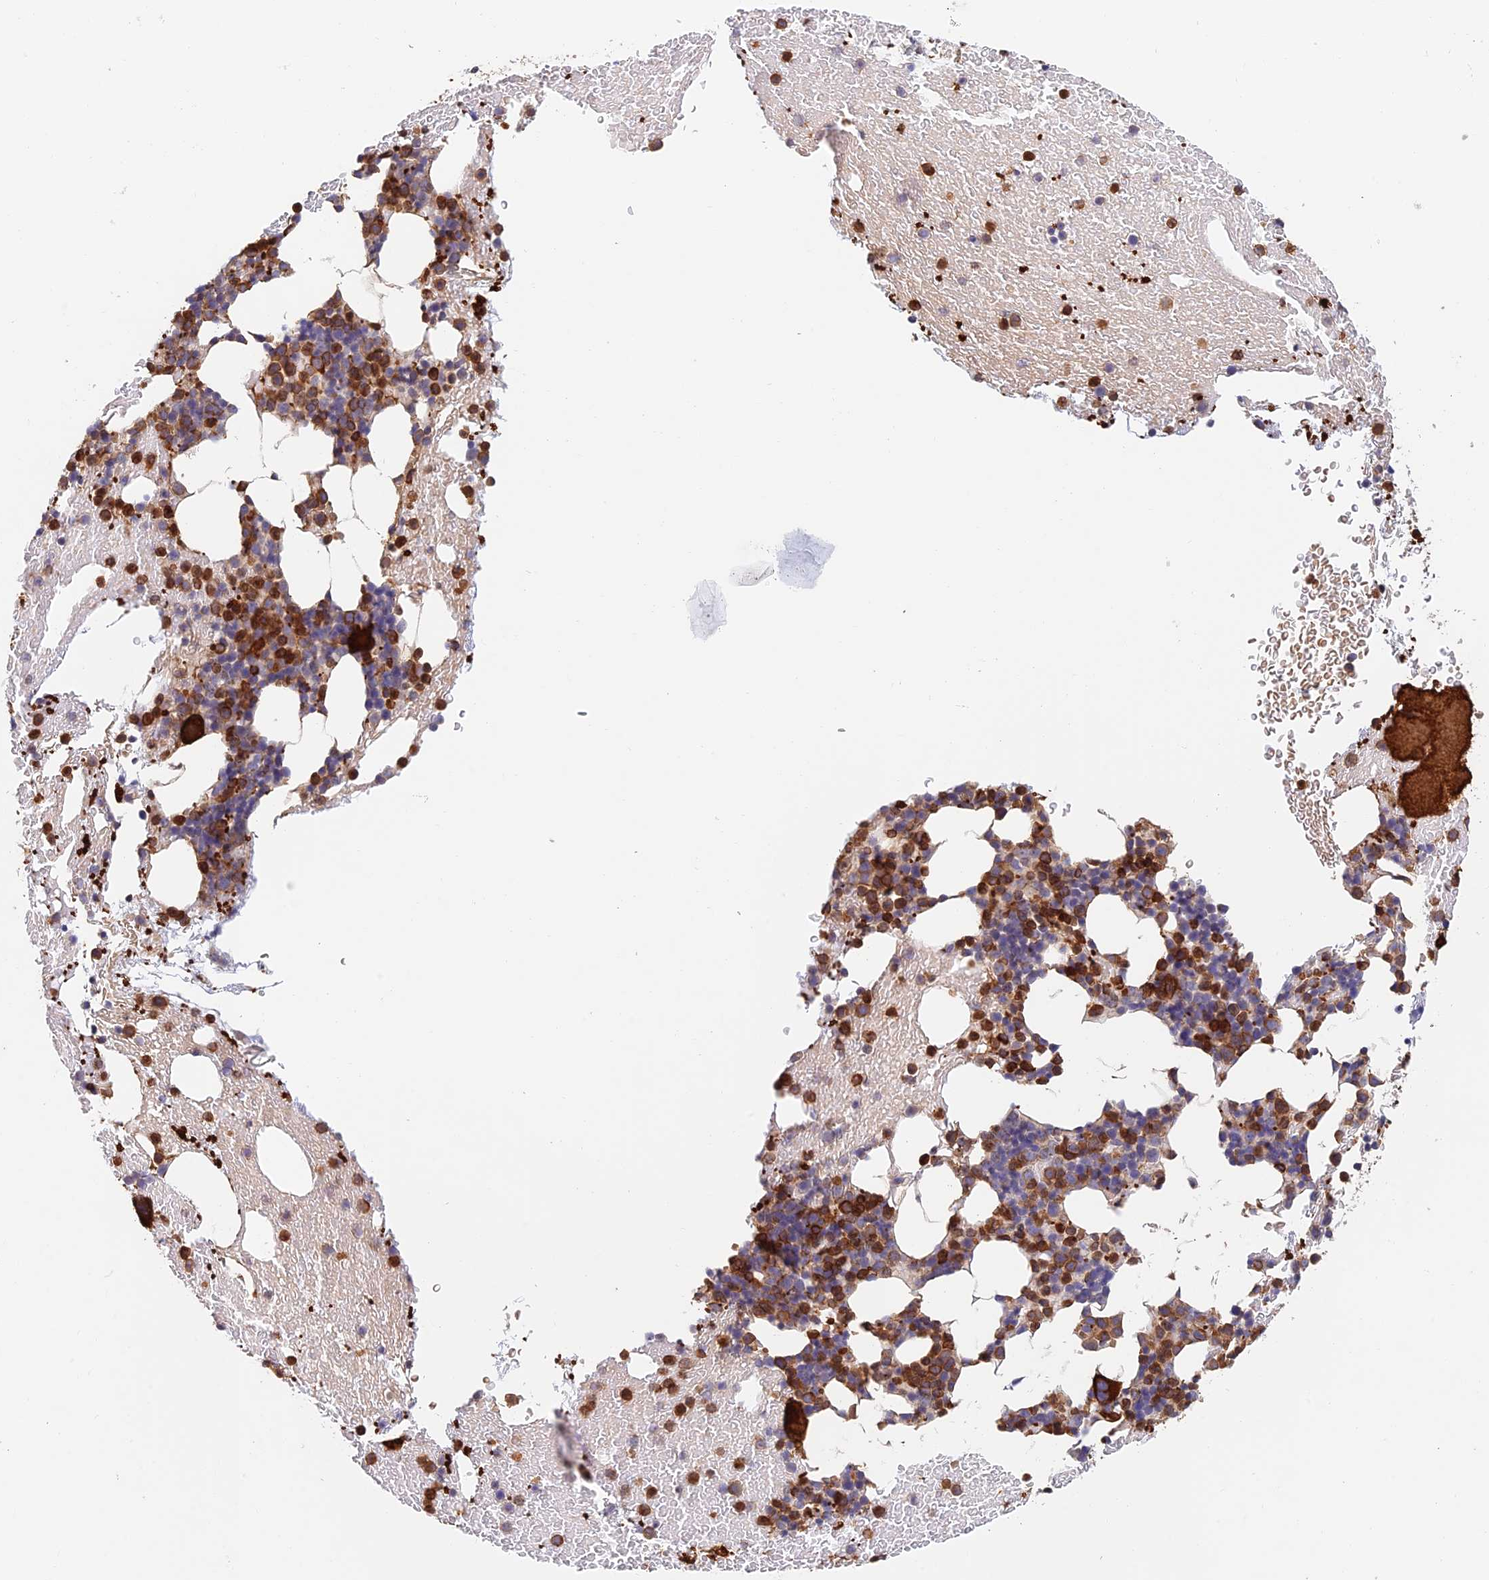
{"staining": {"intensity": "strong", "quantity": "25%-75%", "location": "cytoplasmic/membranous"}, "tissue": "bone marrow", "cell_type": "Hematopoietic cells", "image_type": "normal", "snomed": [{"axis": "morphology", "description": "Normal tissue, NOS"}, {"axis": "topography", "description": "Bone marrow"}], "caption": "Strong cytoplasmic/membranous expression for a protein is seen in approximately 25%-75% of hematopoietic cells of unremarkable bone marrow using immunohistochemistry (IHC).", "gene": "PAK4", "patient": {"sex": "male", "age": 57}}